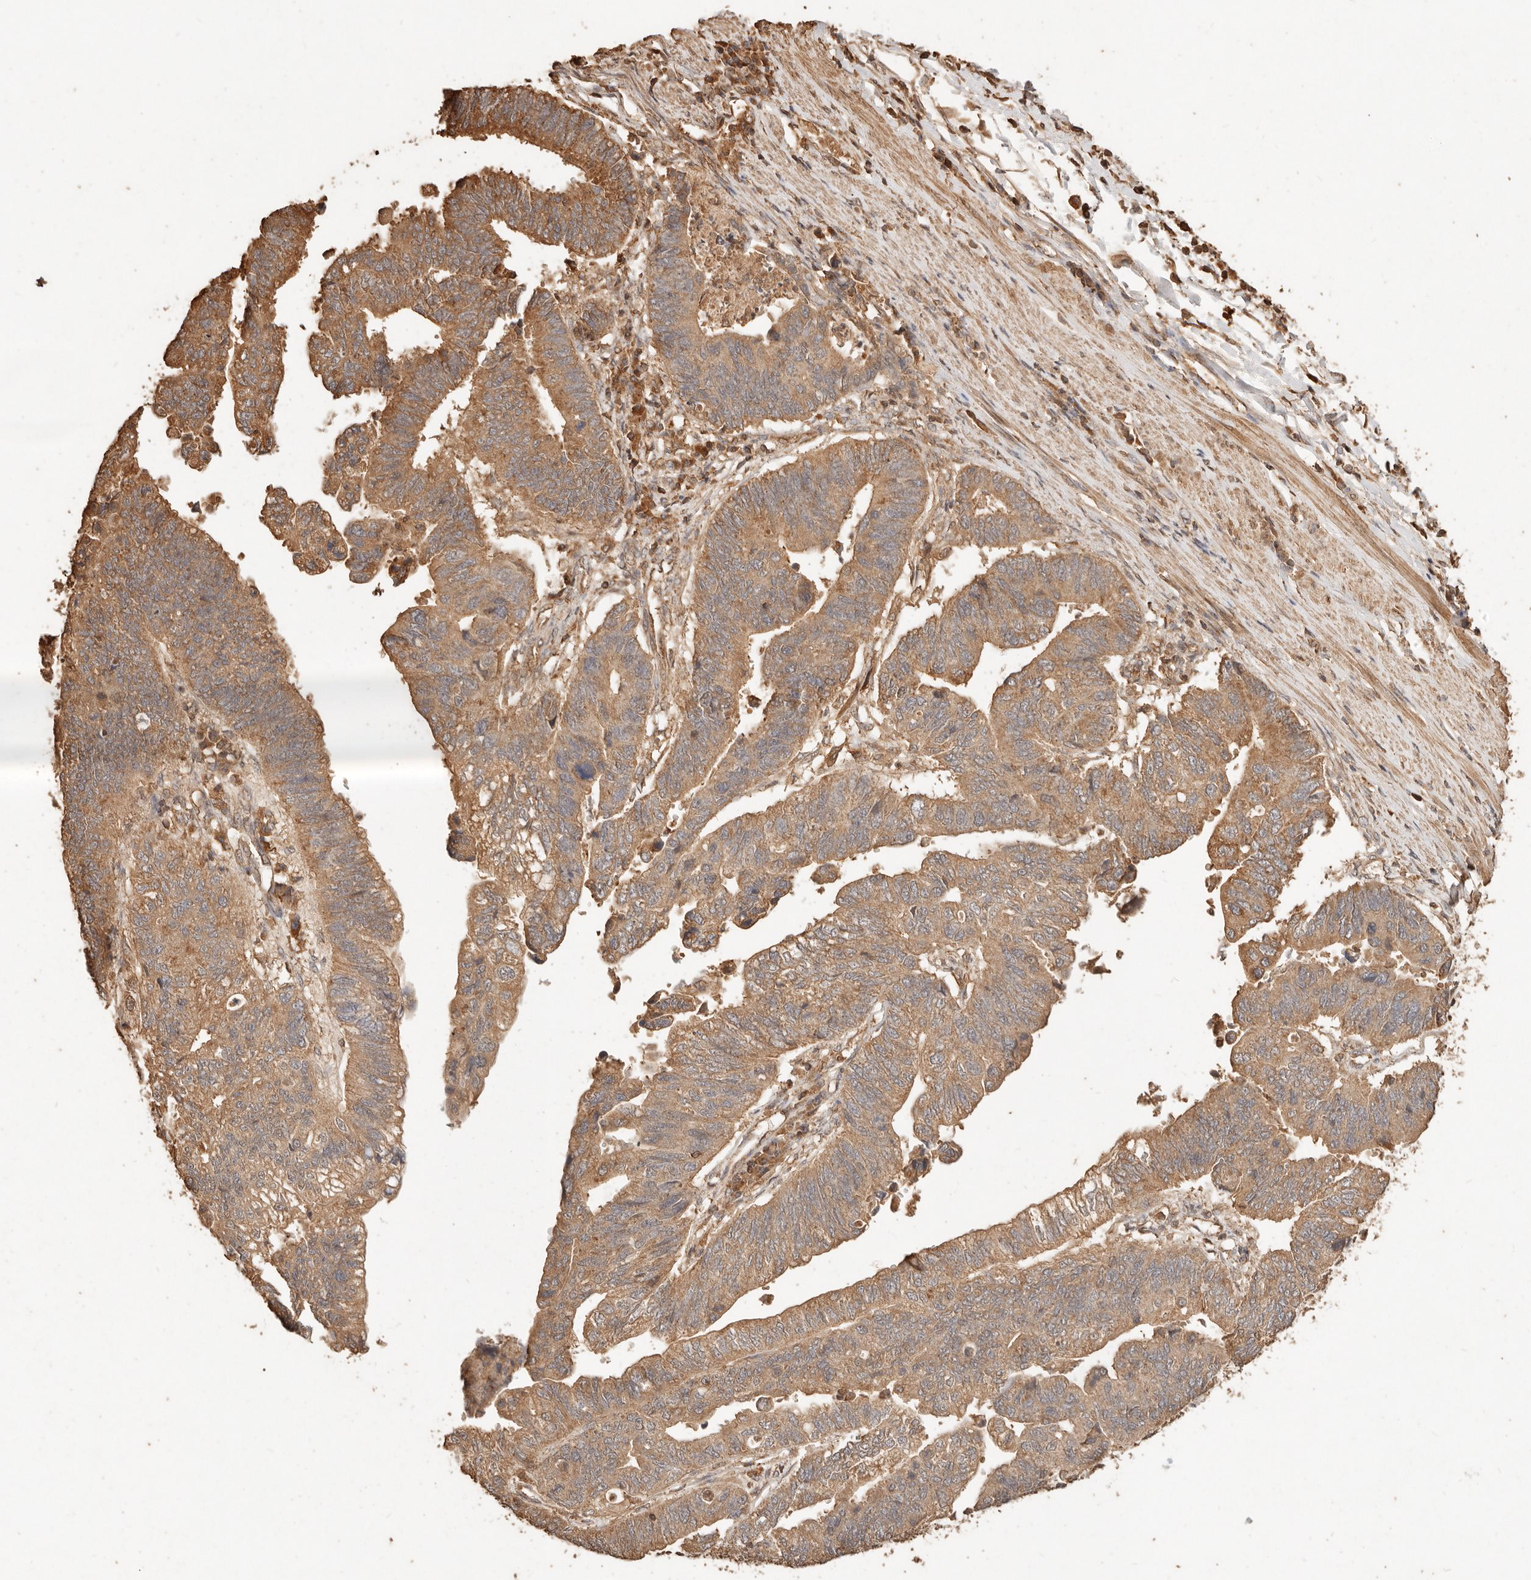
{"staining": {"intensity": "moderate", "quantity": ">75%", "location": "cytoplasmic/membranous"}, "tissue": "stomach cancer", "cell_type": "Tumor cells", "image_type": "cancer", "snomed": [{"axis": "morphology", "description": "Adenocarcinoma, NOS"}, {"axis": "topography", "description": "Stomach"}], "caption": "A micrograph of stomach adenocarcinoma stained for a protein exhibits moderate cytoplasmic/membranous brown staining in tumor cells. (Brightfield microscopy of DAB IHC at high magnification).", "gene": "FAM180B", "patient": {"sex": "male", "age": 59}}